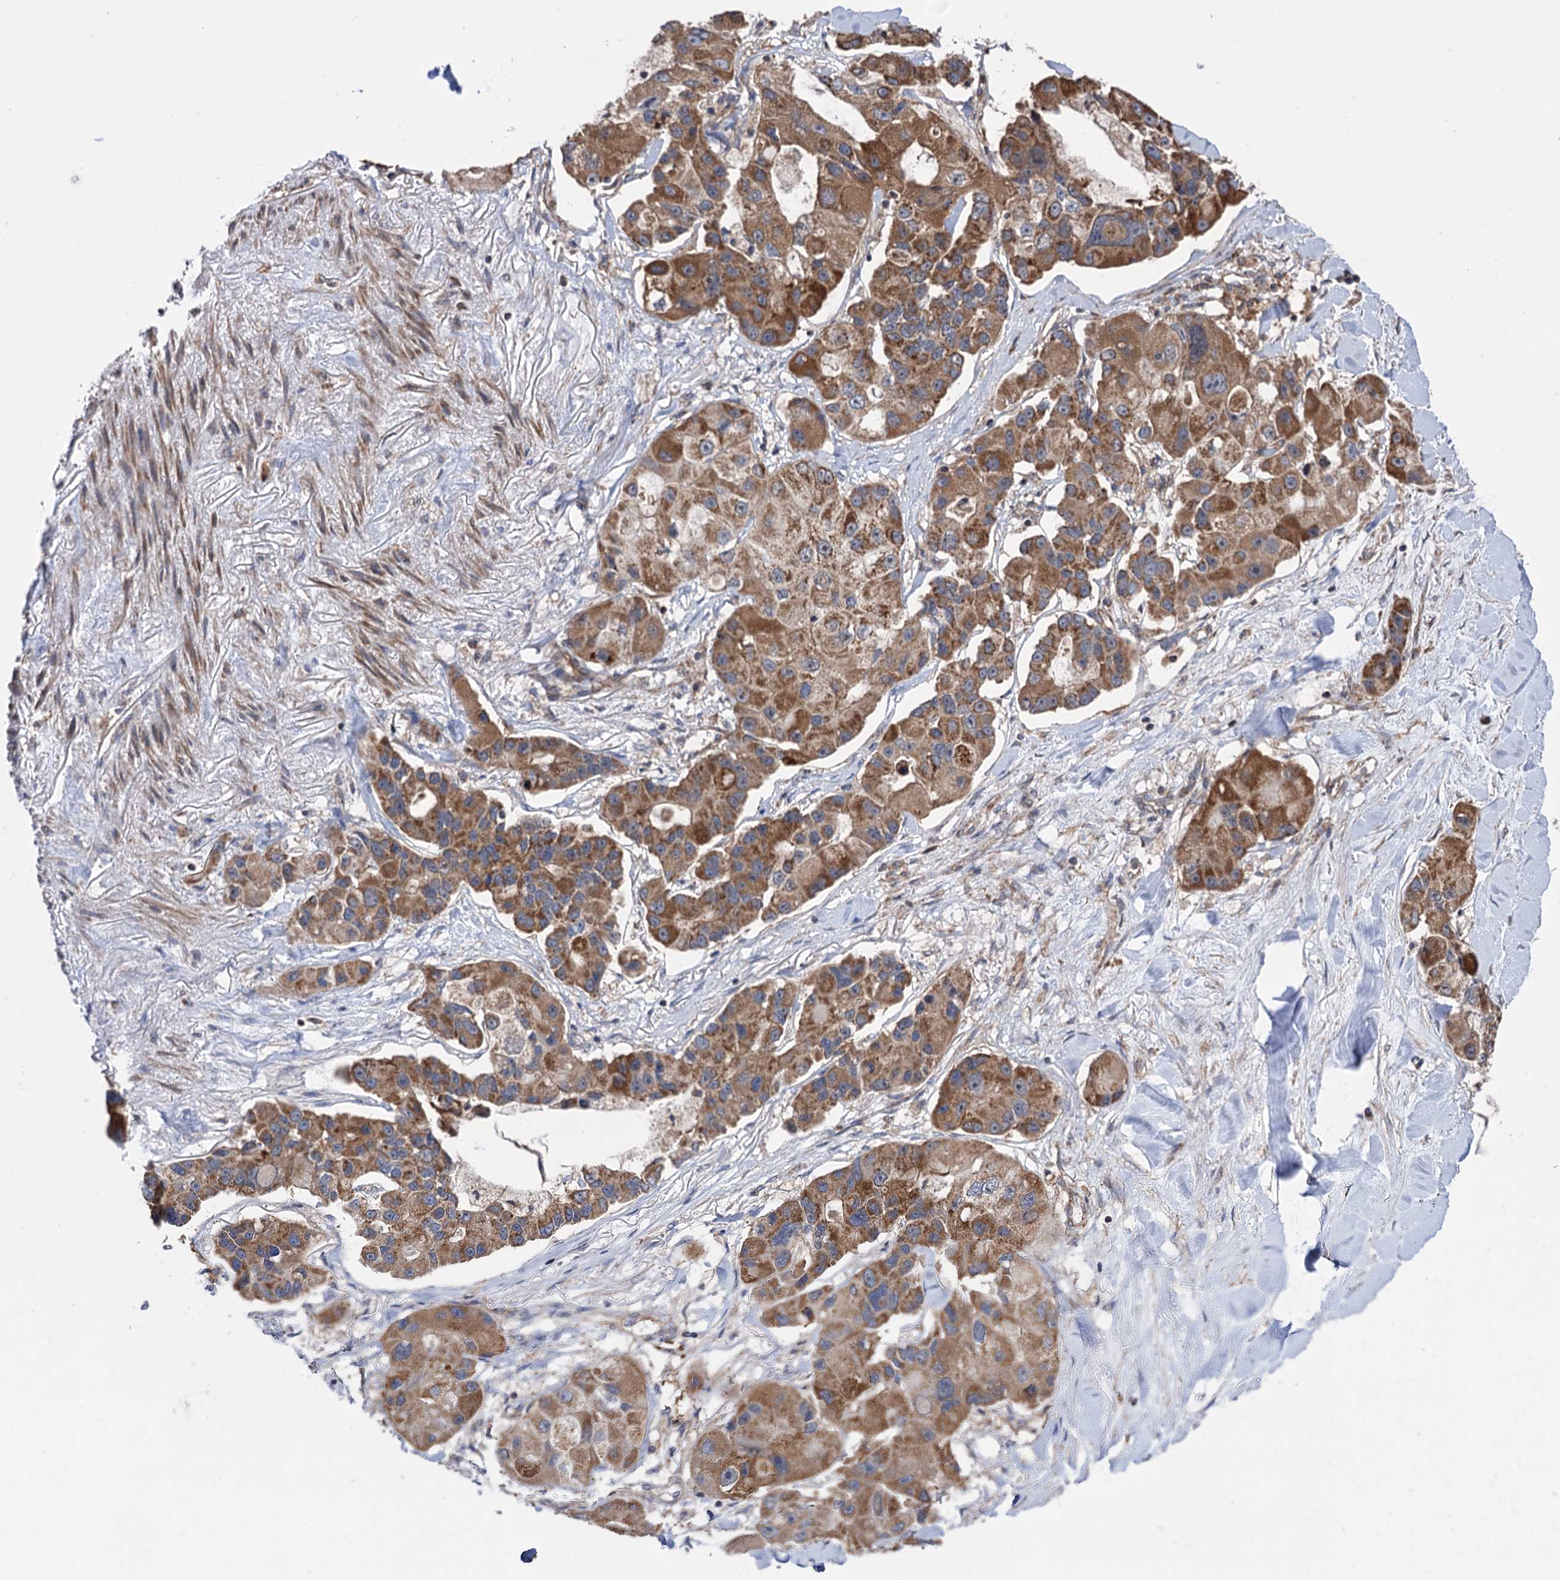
{"staining": {"intensity": "moderate", "quantity": ">75%", "location": "cytoplasmic/membranous"}, "tissue": "lung cancer", "cell_type": "Tumor cells", "image_type": "cancer", "snomed": [{"axis": "morphology", "description": "Adenocarcinoma, NOS"}, {"axis": "topography", "description": "Lung"}], "caption": "The micrograph exhibits immunohistochemical staining of adenocarcinoma (lung). There is moderate cytoplasmic/membranous positivity is identified in about >75% of tumor cells.", "gene": "SUCLA2", "patient": {"sex": "female", "age": 54}}